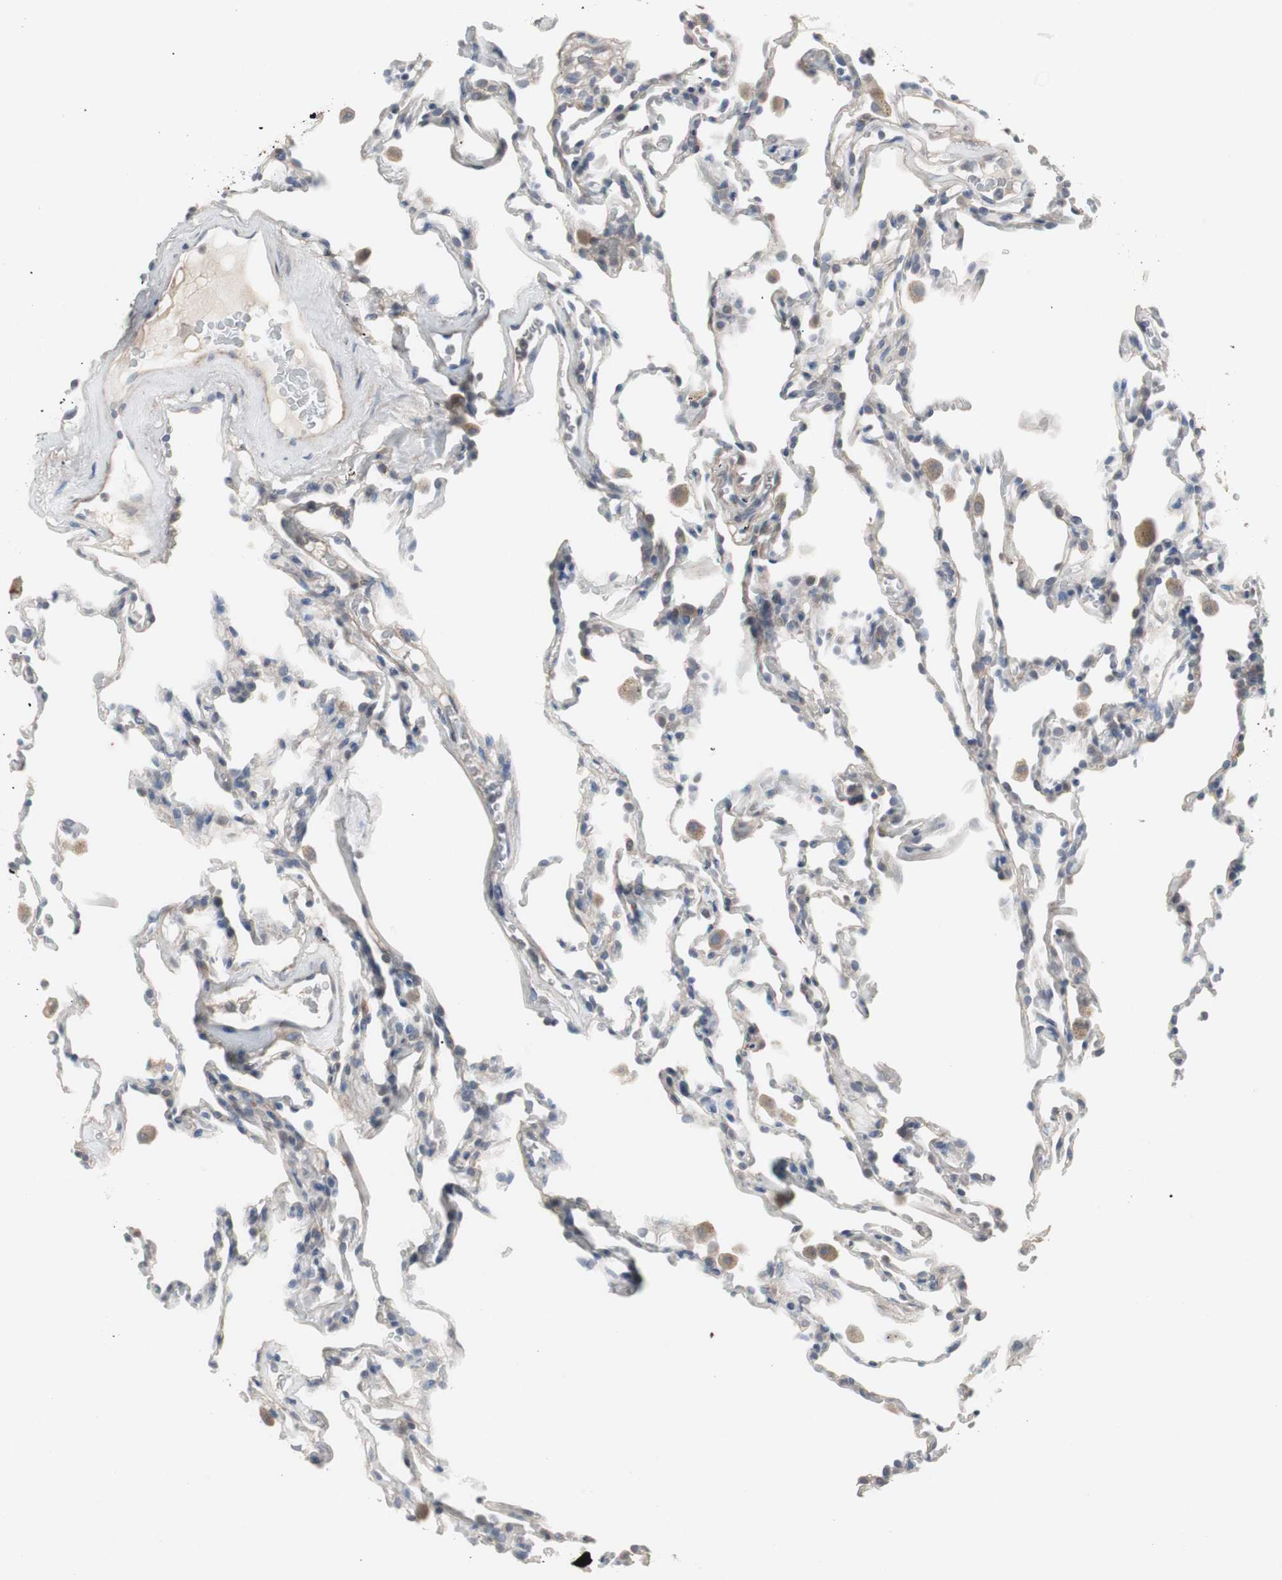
{"staining": {"intensity": "weak", "quantity": "<25%", "location": "cytoplasmic/membranous"}, "tissue": "lung", "cell_type": "Alveolar cells", "image_type": "normal", "snomed": [{"axis": "morphology", "description": "Normal tissue, NOS"}, {"axis": "morphology", "description": "Soft tissue tumor metastatic"}, {"axis": "topography", "description": "Lung"}], "caption": "IHC photomicrograph of benign lung: lung stained with DAB (3,3'-diaminobenzidine) reveals no significant protein staining in alveolar cells.", "gene": "GBA1", "patient": {"sex": "male", "age": 59}}